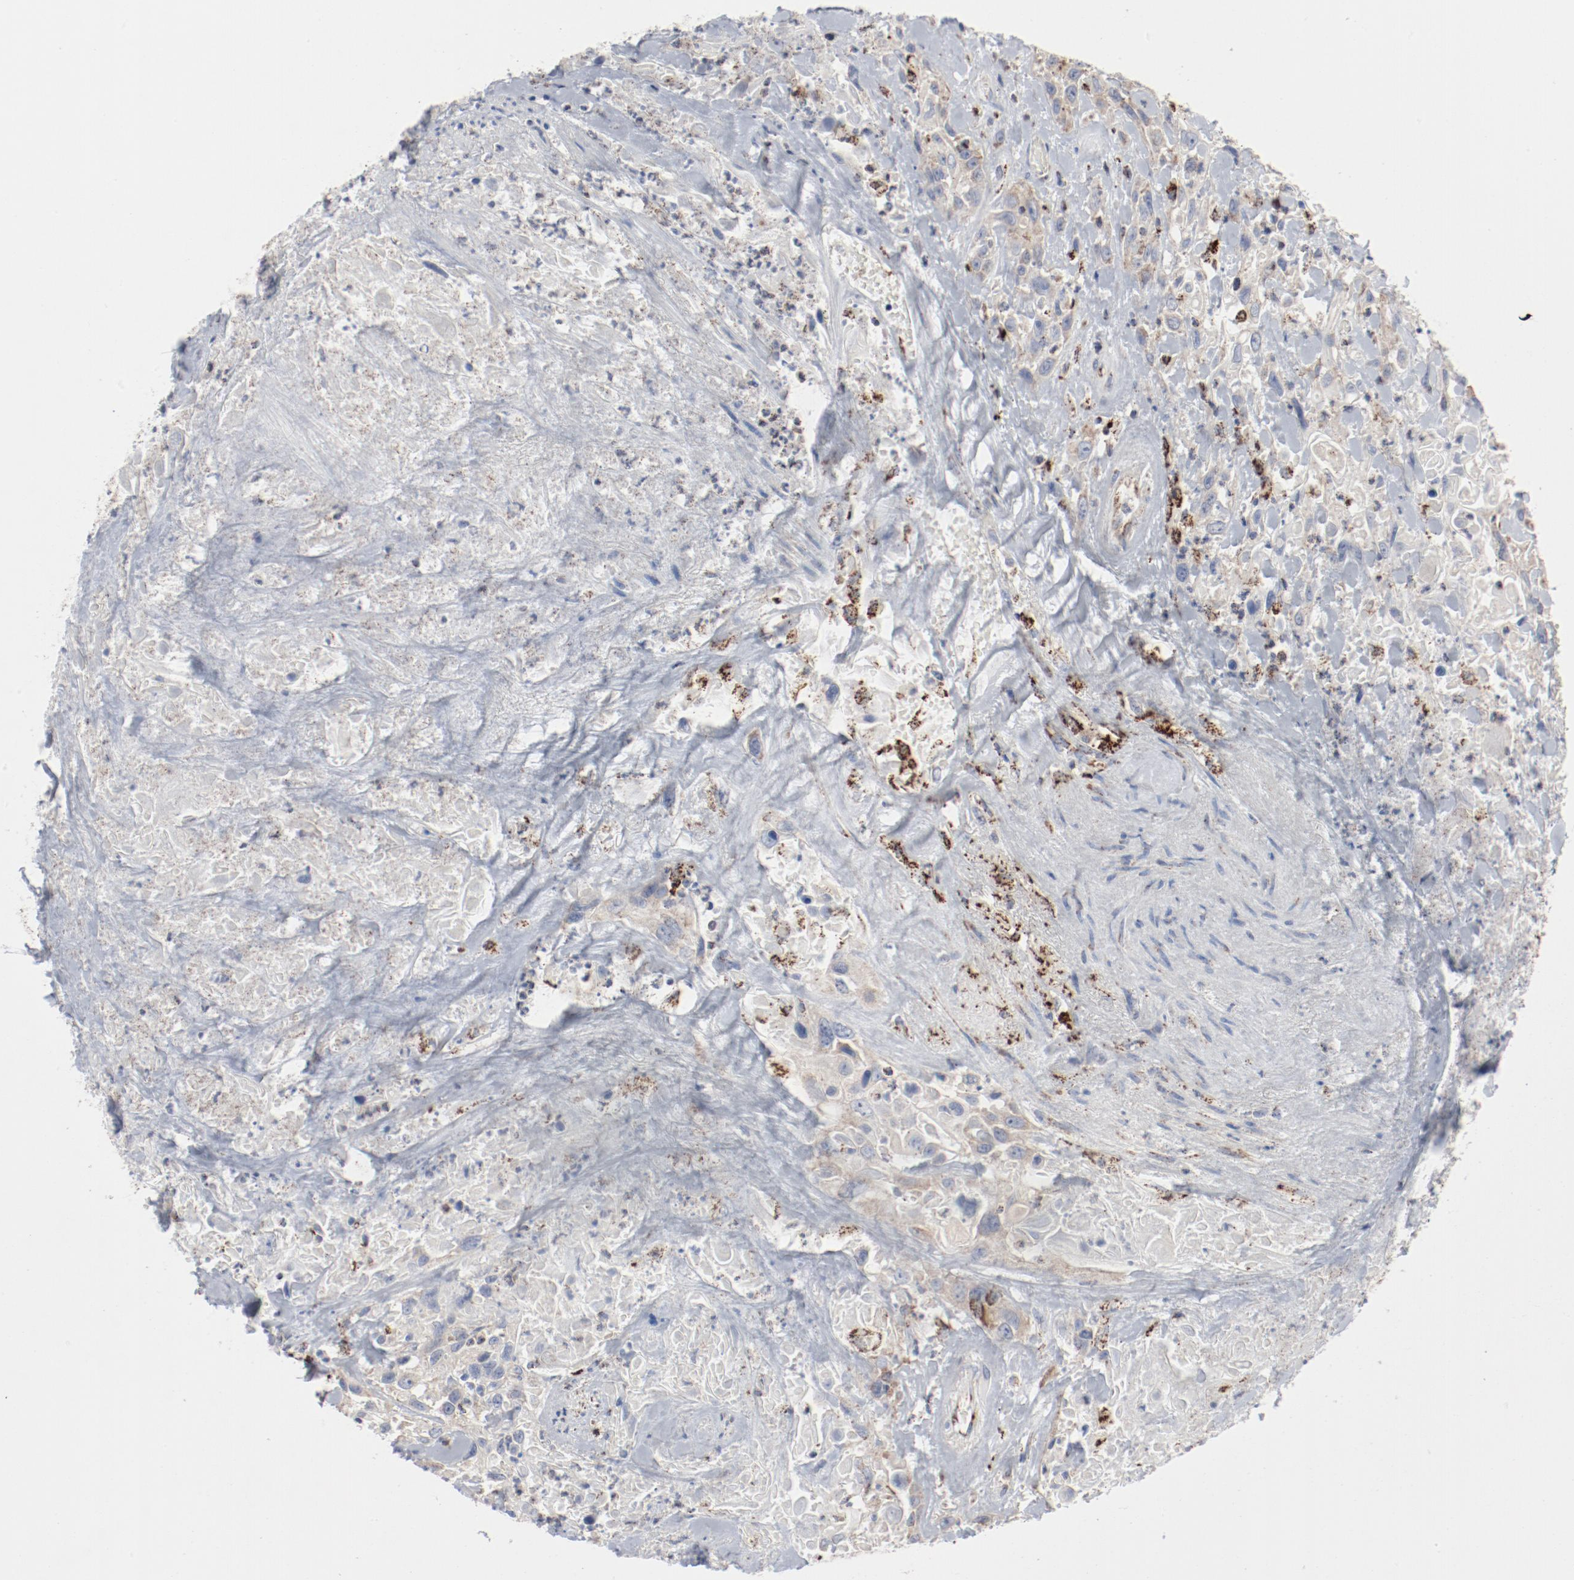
{"staining": {"intensity": "weak", "quantity": "<25%", "location": "cytoplasmic/membranous"}, "tissue": "urothelial cancer", "cell_type": "Tumor cells", "image_type": "cancer", "snomed": [{"axis": "morphology", "description": "Urothelial carcinoma, High grade"}, {"axis": "topography", "description": "Urinary bladder"}], "caption": "High power microscopy image of an IHC micrograph of urothelial carcinoma (high-grade), revealing no significant staining in tumor cells.", "gene": "SETD3", "patient": {"sex": "female", "age": 84}}